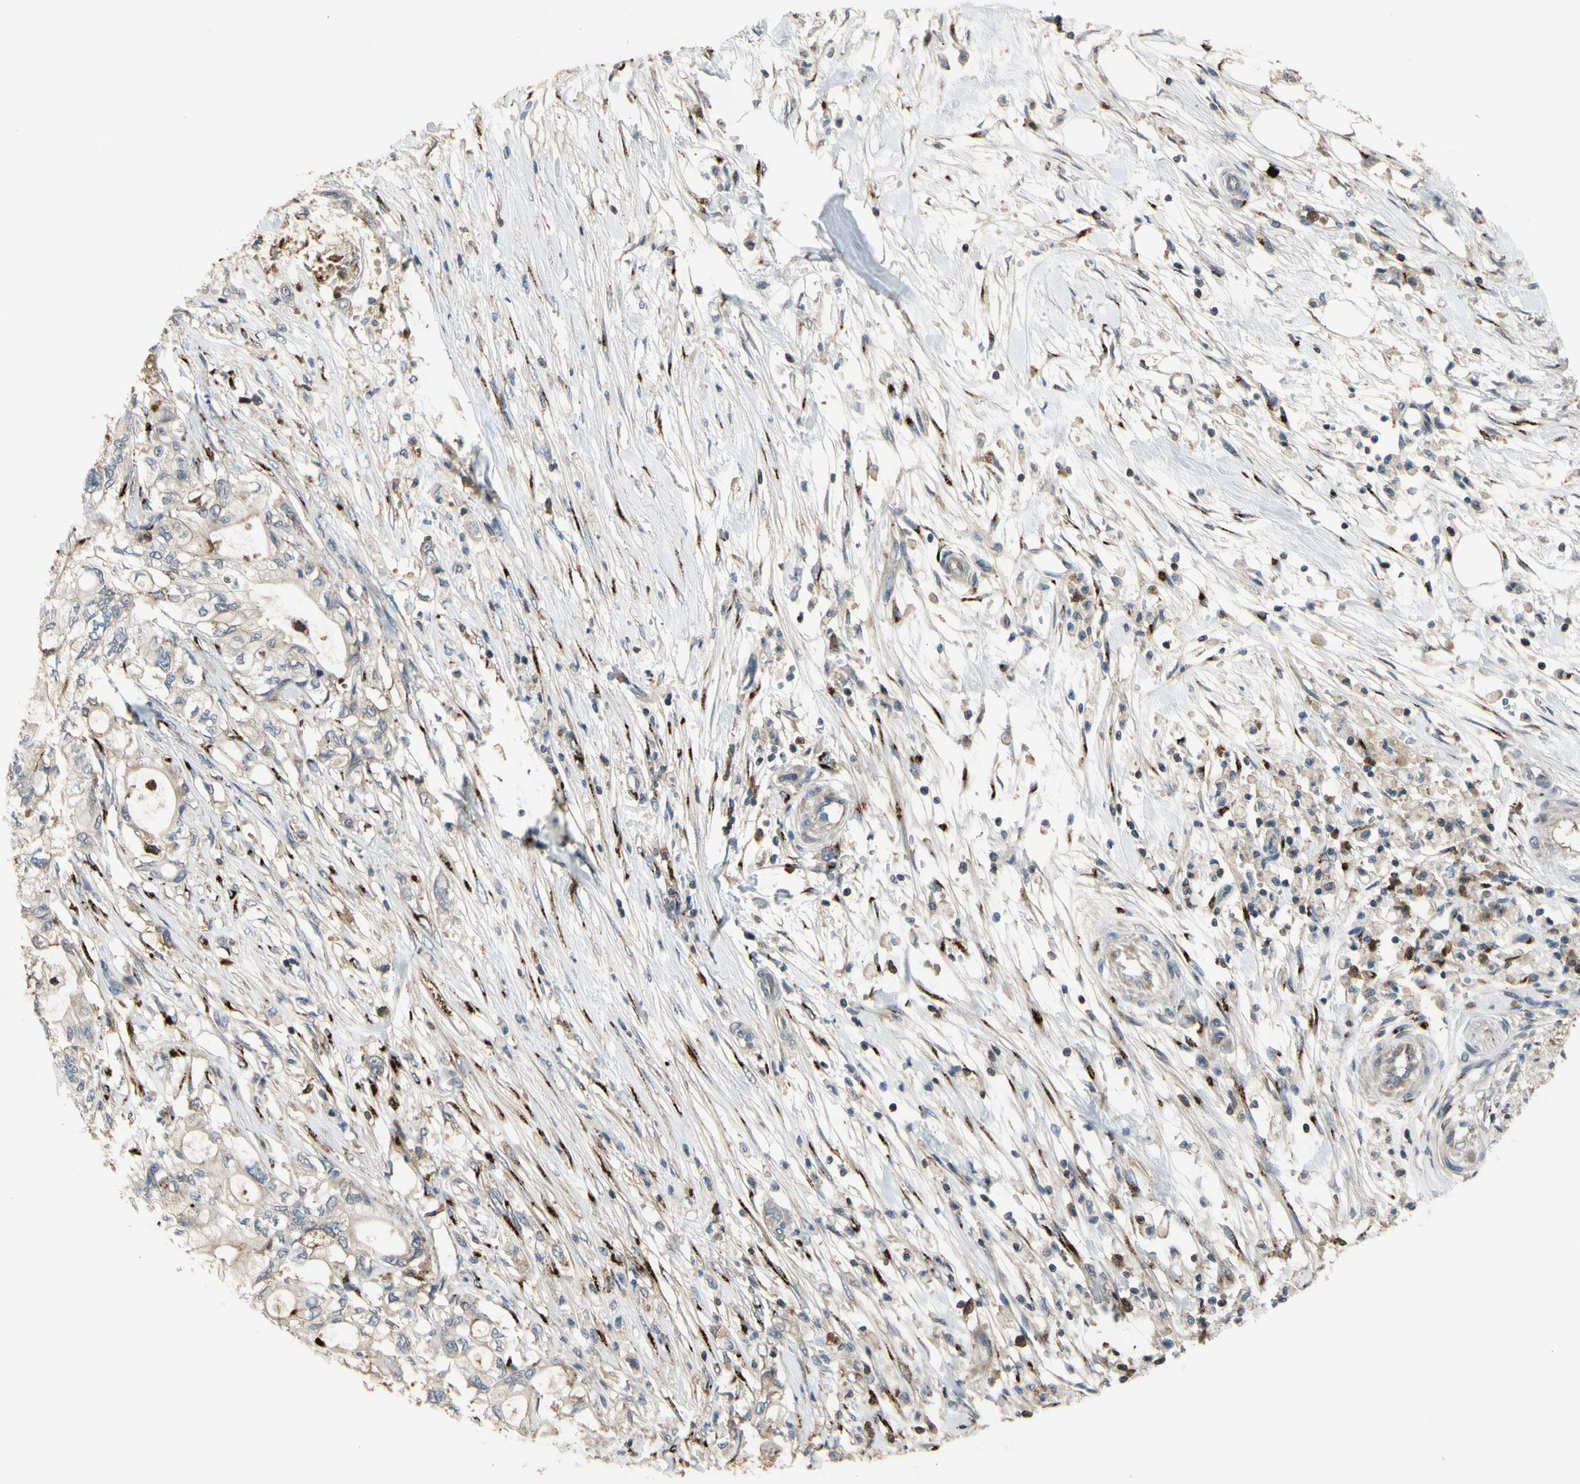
{"staining": {"intensity": "weak", "quantity": "<25%", "location": "cytoplasmic/membranous"}, "tissue": "pancreatic cancer", "cell_type": "Tumor cells", "image_type": "cancer", "snomed": [{"axis": "morphology", "description": "Adenocarcinoma, NOS"}, {"axis": "topography", "description": "Pancreas"}], "caption": "DAB immunohistochemical staining of human adenocarcinoma (pancreatic) reveals no significant expression in tumor cells.", "gene": "GALNT5", "patient": {"sex": "male", "age": 79}}